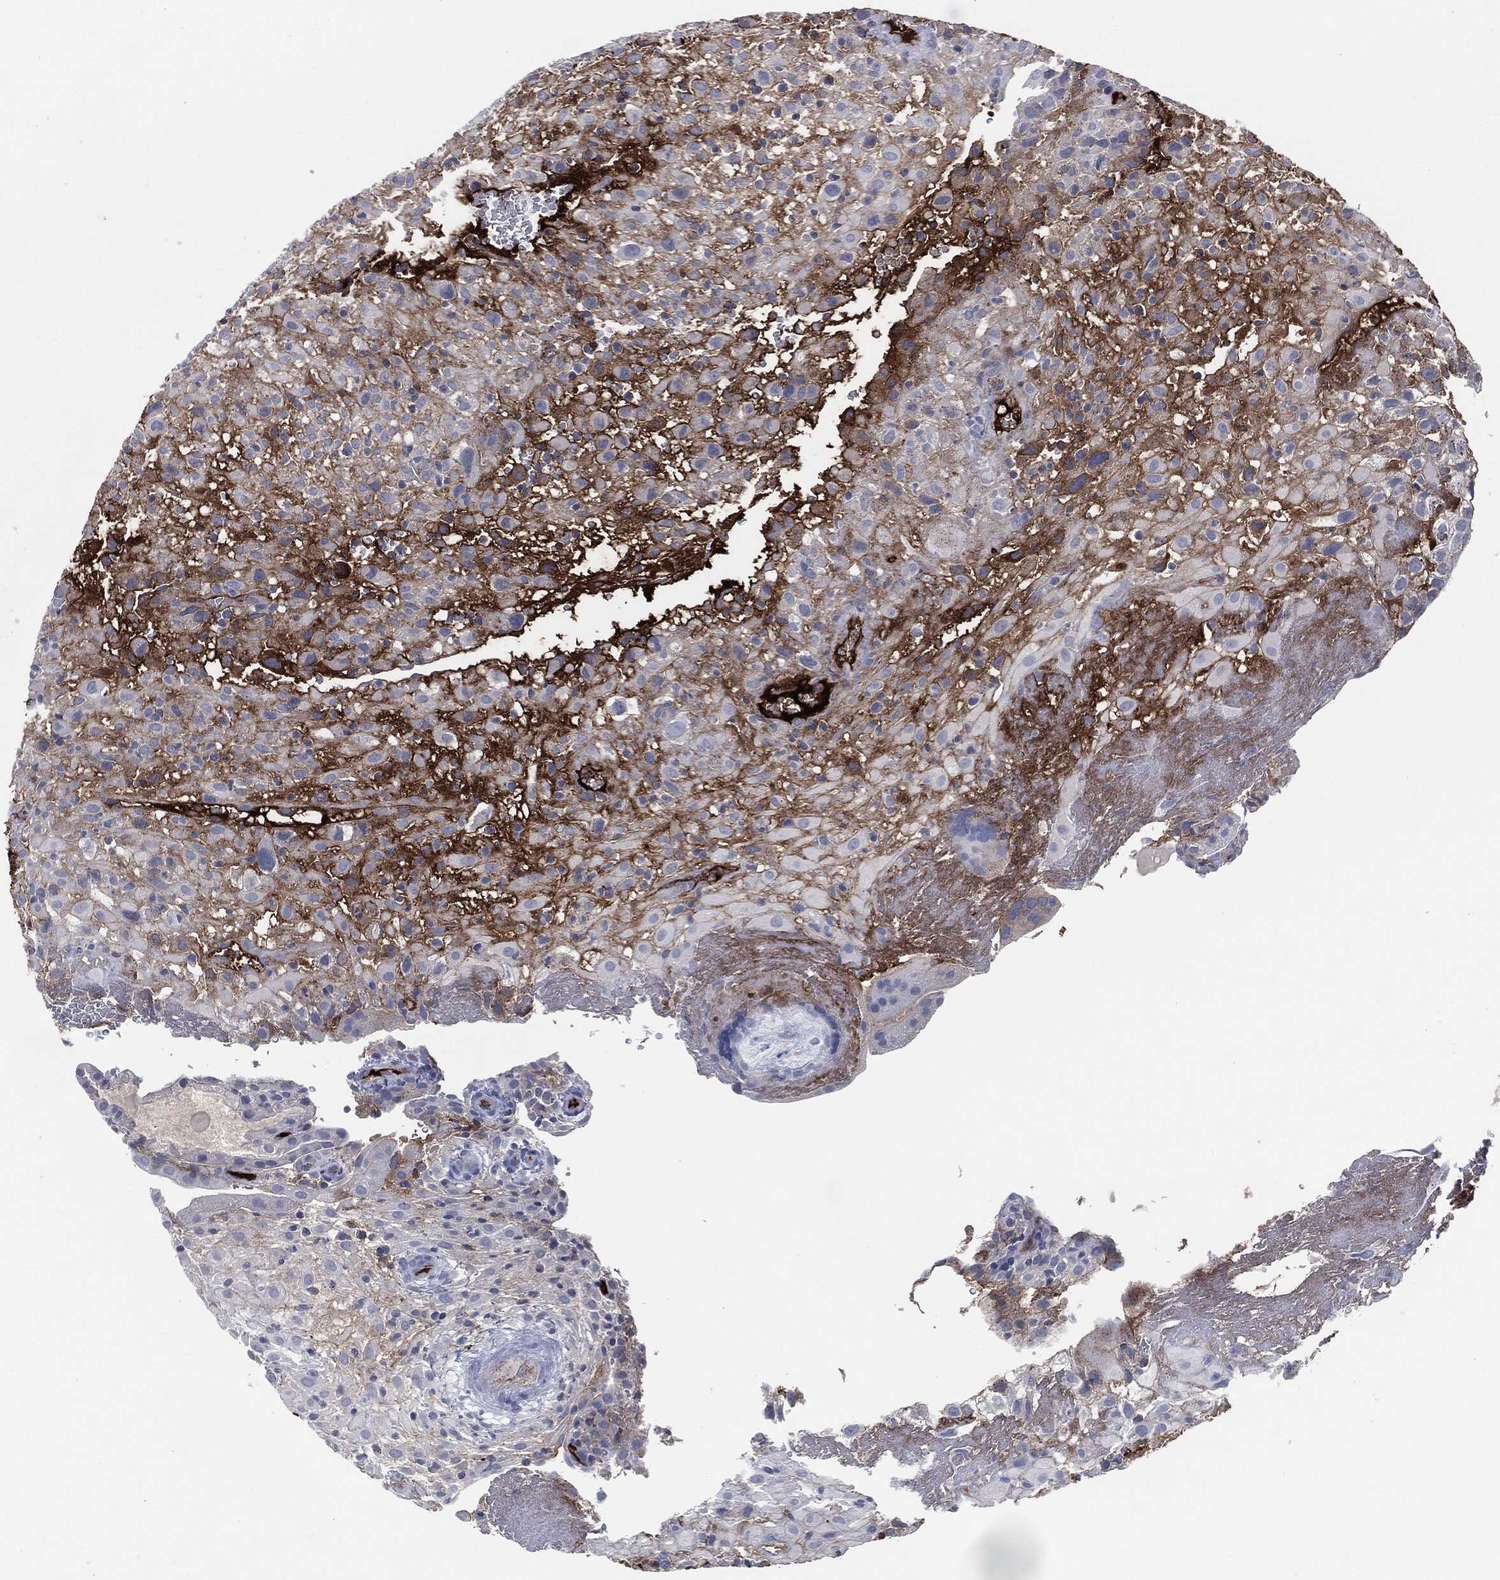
{"staining": {"intensity": "negative", "quantity": "none", "location": "none"}, "tissue": "placenta", "cell_type": "Decidual cells", "image_type": "normal", "snomed": [{"axis": "morphology", "description": "Normal tissue, NOS"}, {"axis": "topography", "description": "Placenta"}], "caption": "Immunohistochemistry (IHC) of normal placenta demonstrates no positivity in decidual cells.", "gene": "APOB", "patient": {"sex": "female", "age": 19}}